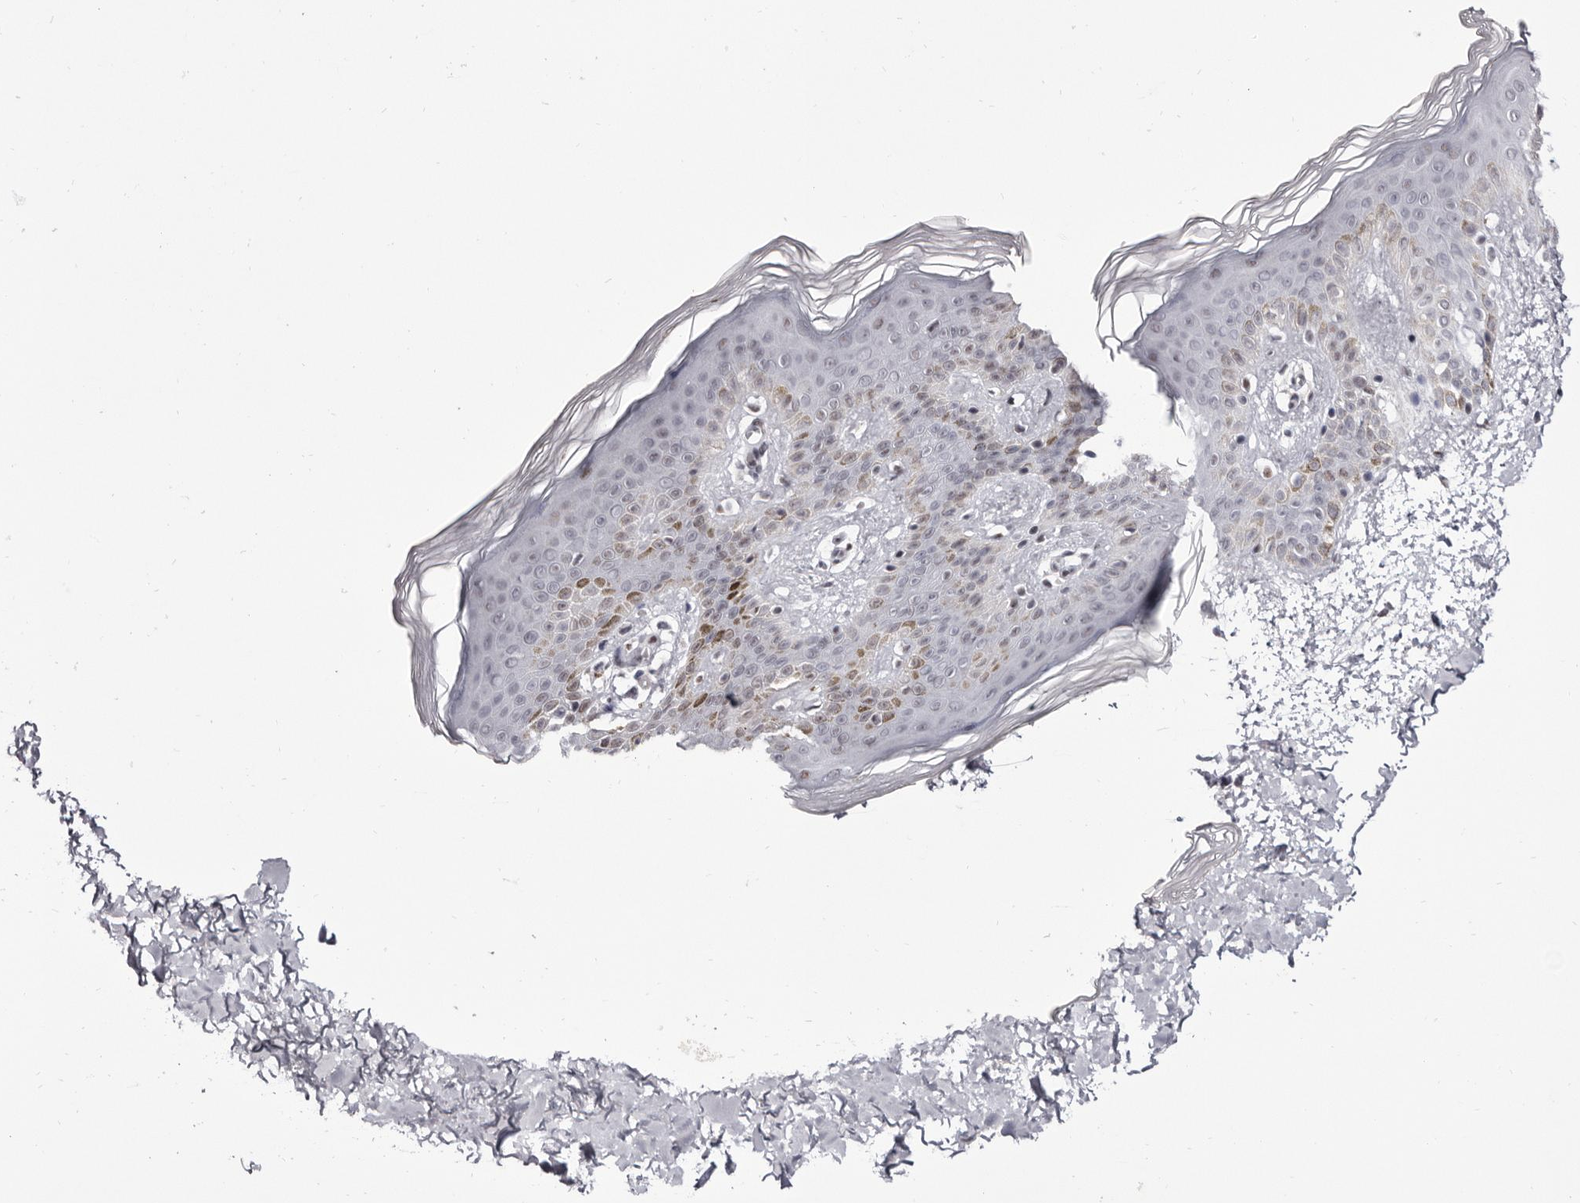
{"staining": {"intensity": "negative", "quantity": "none", "location": "none"}, "tissue": "skin", "cell_type": "Fibroblasts", "image_type": "normal", "snomed": [{"axis": "morphology", "description": "Normal tissue, NOS"}, {"axis": "morphology", "description": "Neoplasm, benign, NOS"}, {"axis": "topography", "description": "Skin"}, {"axis": "topography", "description": "Soft tissue"}], "caption": "Fibroblasts are negative for brown protein staining in benign skin. (DAB immunohistochemistry (IHC), high magnification).", "gene": "ZNF326", "patient": {"sex": "male", "age": 26}}